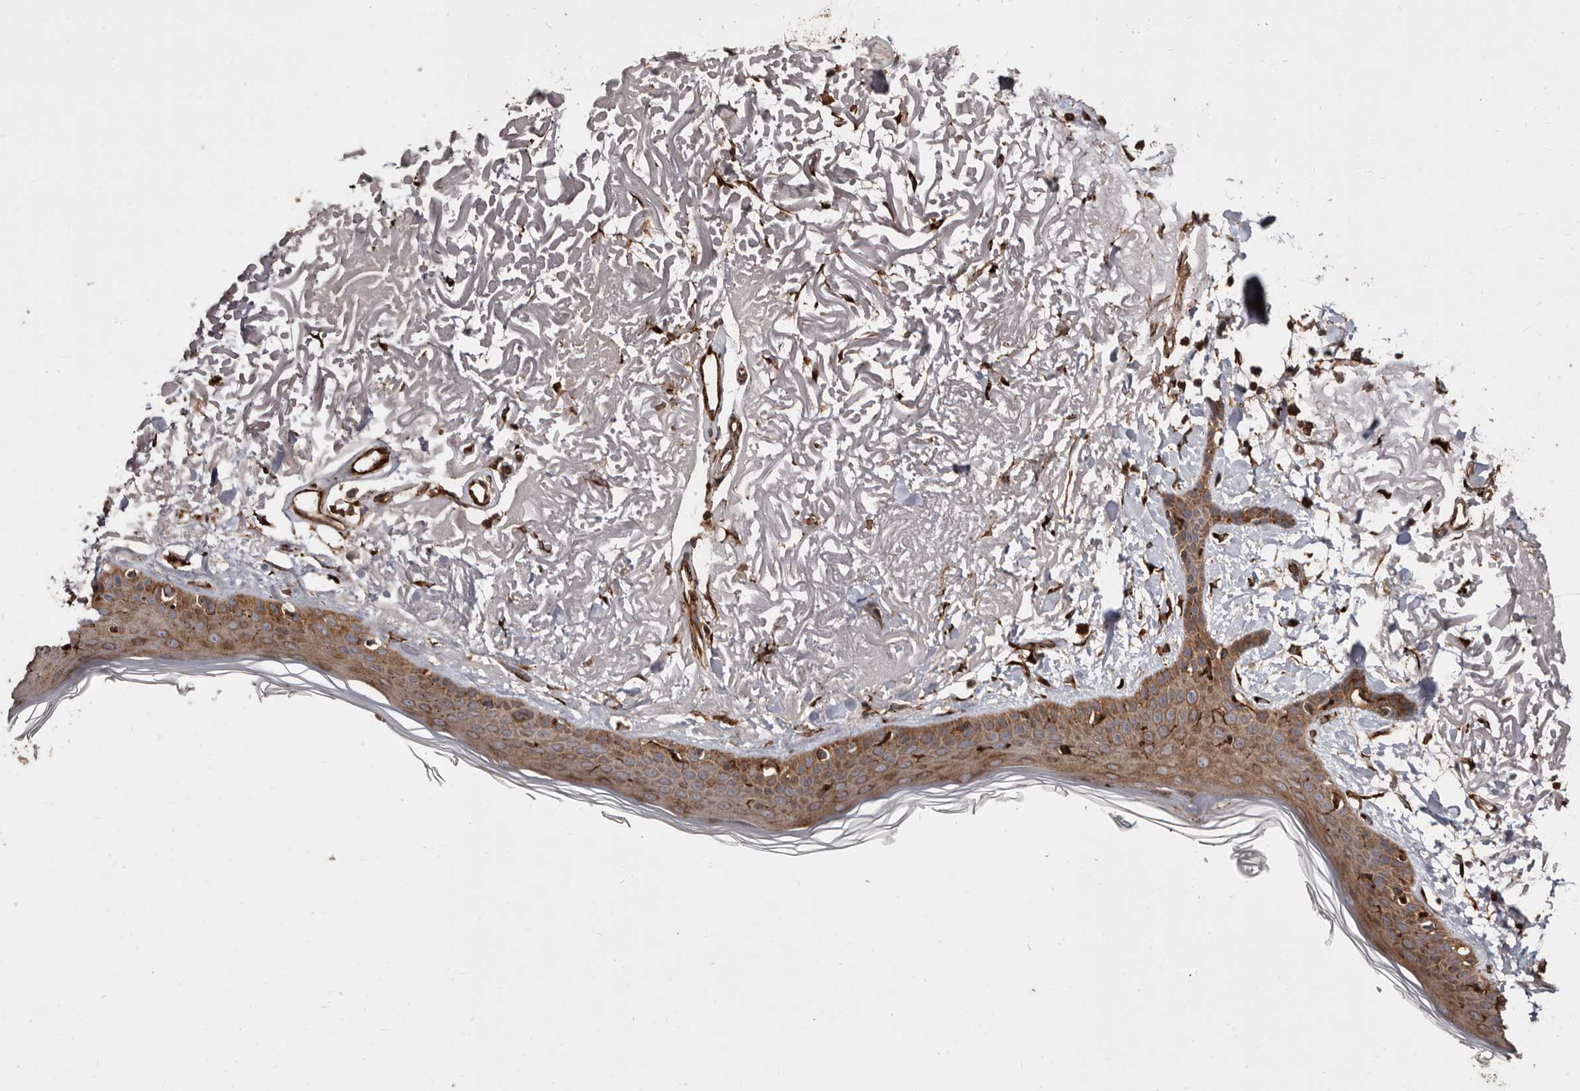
{"staining": {"intensity": "strong", "quantity": ">75%", "location": "cytoplasmic/membranous"}, "tissue": "skin", "cell_type": "Fibroblasts", "image_type": "normal", "snomed": [{"axis": "morphology", "description": "Normal tissue, NOS"}, {"axis": "topography", "description": "Skin"}, {"axis": "topography", "description": "Skeletal muscle"}], "caption": "Skin stained with immunohistochemistry demonstrates strong cytoplasmic/membranous positivity in approximately >75% of fibroblasts.", "gene": "FLAD1", "patient": {"sex": "male", "age": 83}}